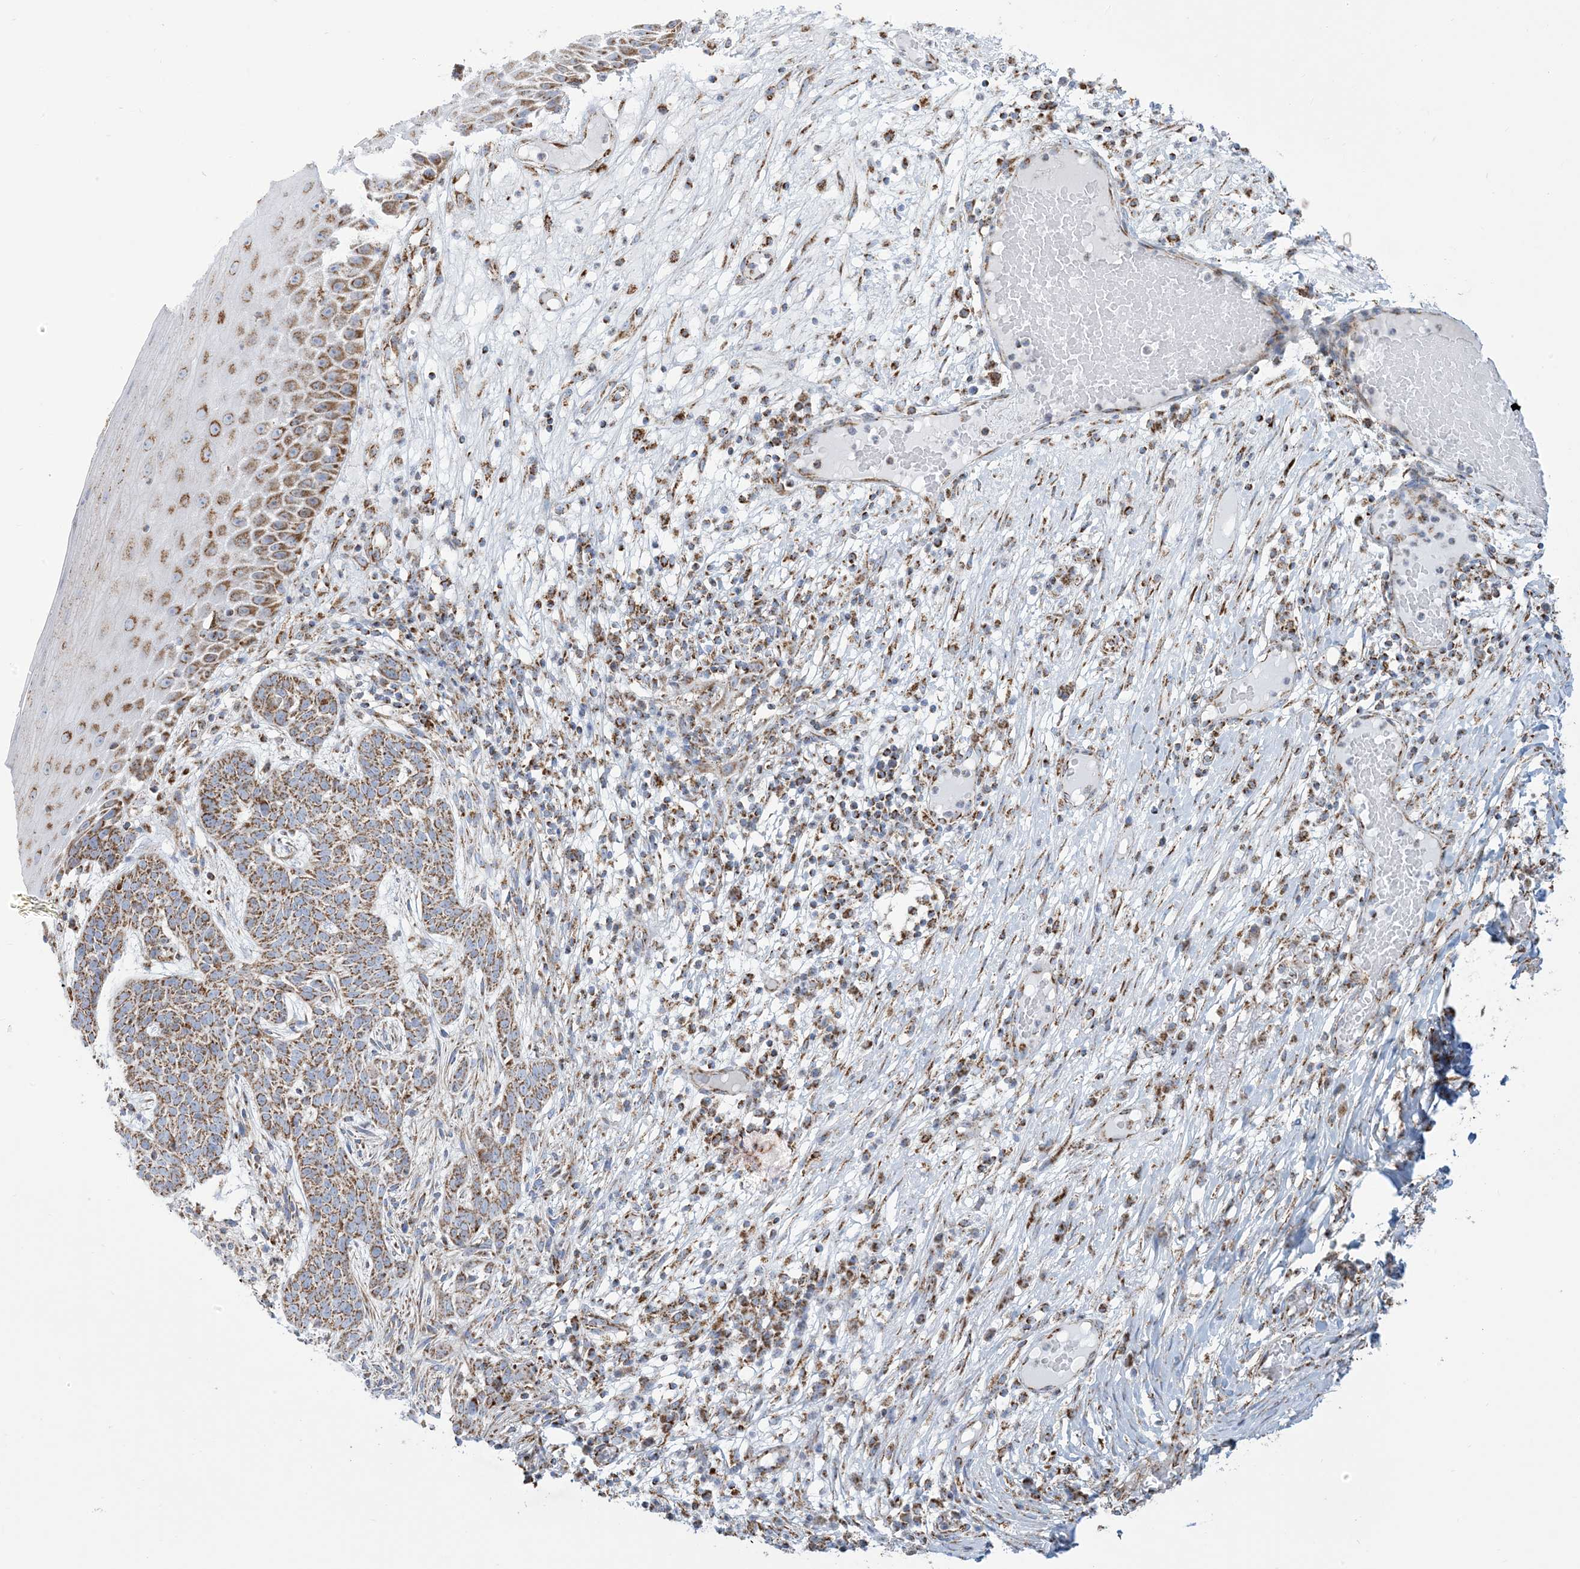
{"staining": {"intensity": "moderate", "quantity": ">75%", "location": "cytoplasmic/membranous"}, "tissue": "skin cancer", "cell_type": "Tumor cells", "image_type": "cancer", "snomed": [{"axis": "morphology", "description": "Normal tissue, NOS"}, {"axis": "morphology", "description": "Basal cell carcinoma"}, {"axis": "topography", "description": "Skin"}], "caption": "Brown immunohistochemical staining in human skin basal cell carcinoma exhibits moderate cytoplasmic/membranous positivity in approximately >75% of tumor cells. The staining was performed using DAB (3,3'-diaminobenzidine) to visualize the protein expression in brown, while the nuclei were stained in blue with hematoxylin (Magnification: 20x).", "gene": "SAMM50", "patient": {"sex": "male", "age": 64}}